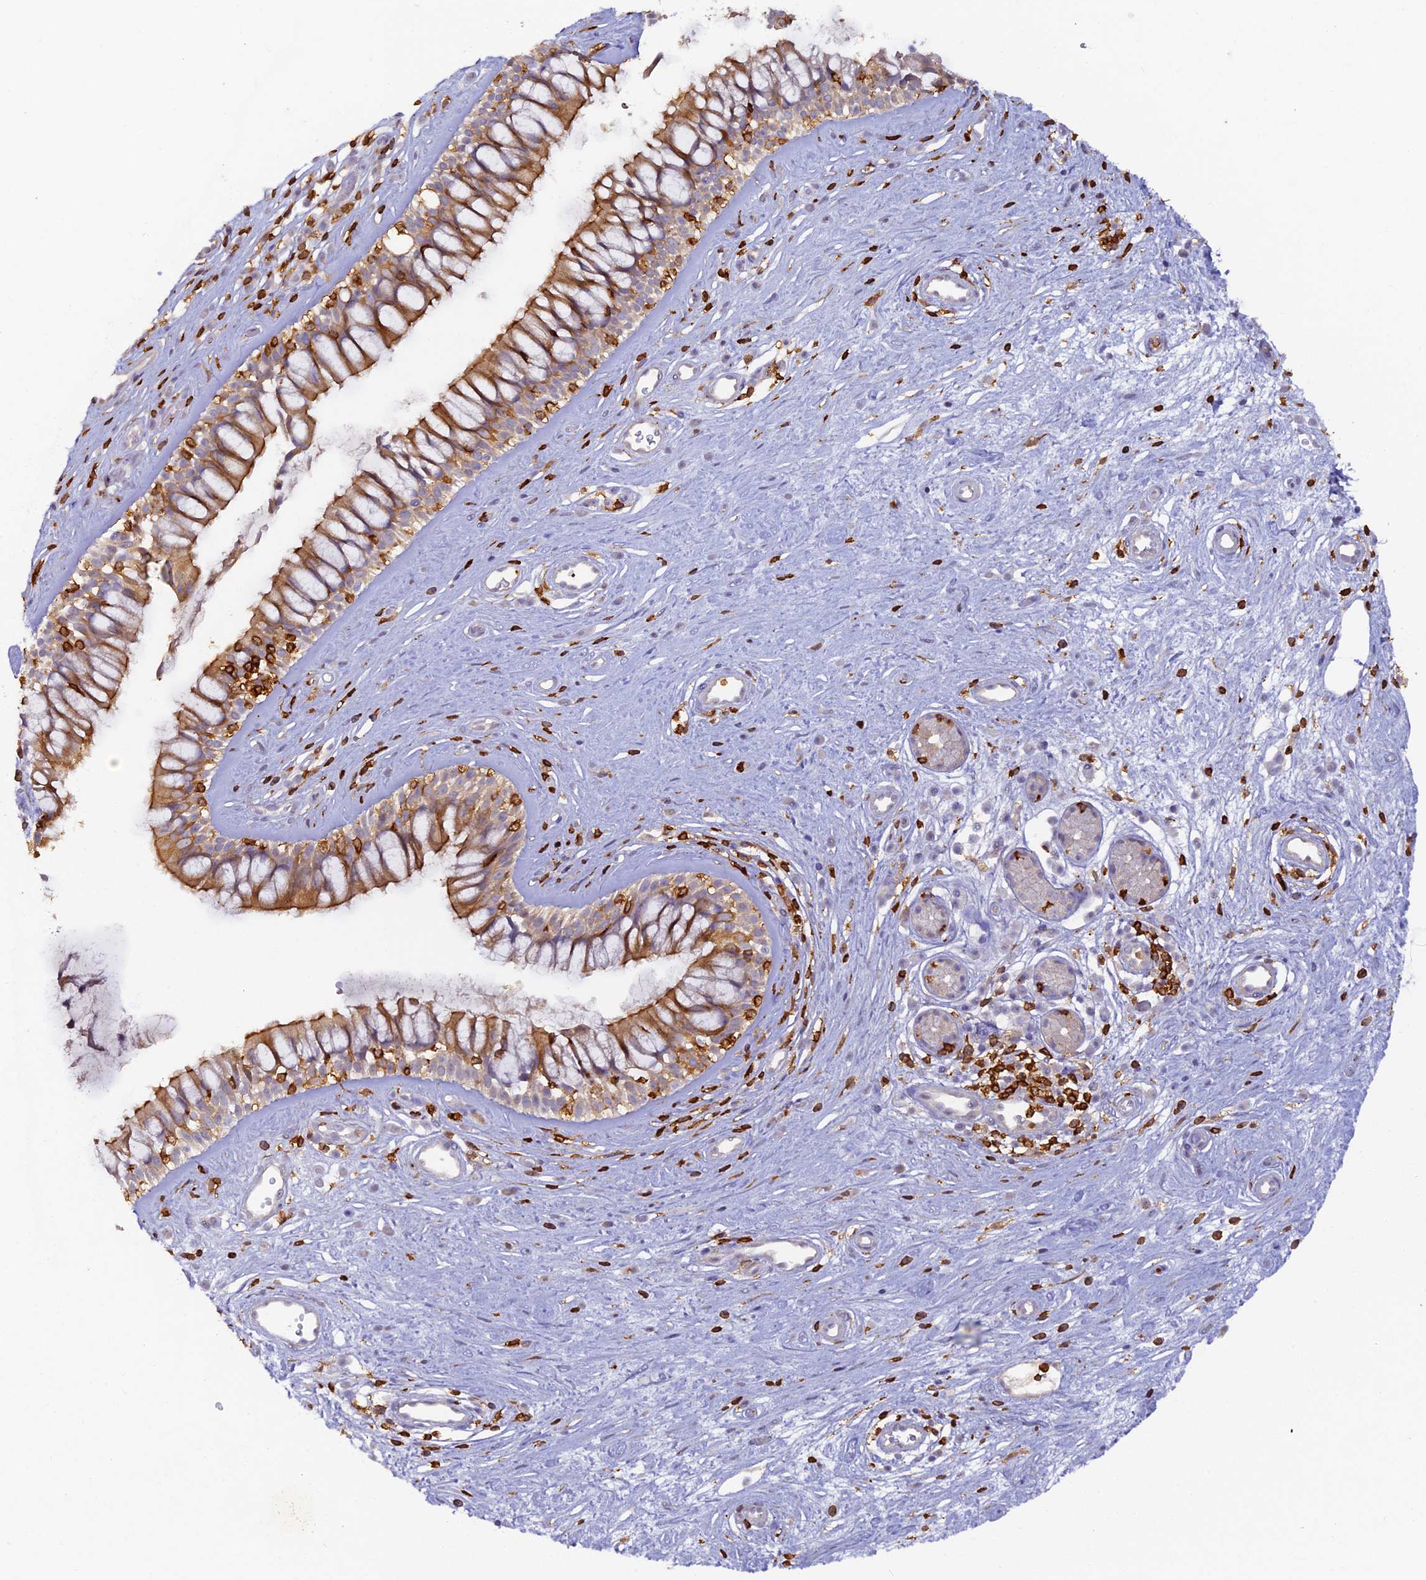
{"staining": {"intensity": "moderate", "quantity": "25%-75%", "location": "cytoplasmic/membranous"}, "tissue": "nasopharynx", "cell_type": "Respiratory epithelial cells", "image_type": "normal", "snomed": [{"axis": "morphology", "description": "Normal tissue, NOS"}, {"axis": "topography", "description": "Nasopharynx"}], "caption": "This image exhibits immunohistochemistry staining of normal nasopharynx, with medium moderate cytoplasmic/membranous expression in approximately 25%-75% of respiratory epithelial cells.", "gene": "FYB1", "patient": {"sex": "male", "age": 32}}